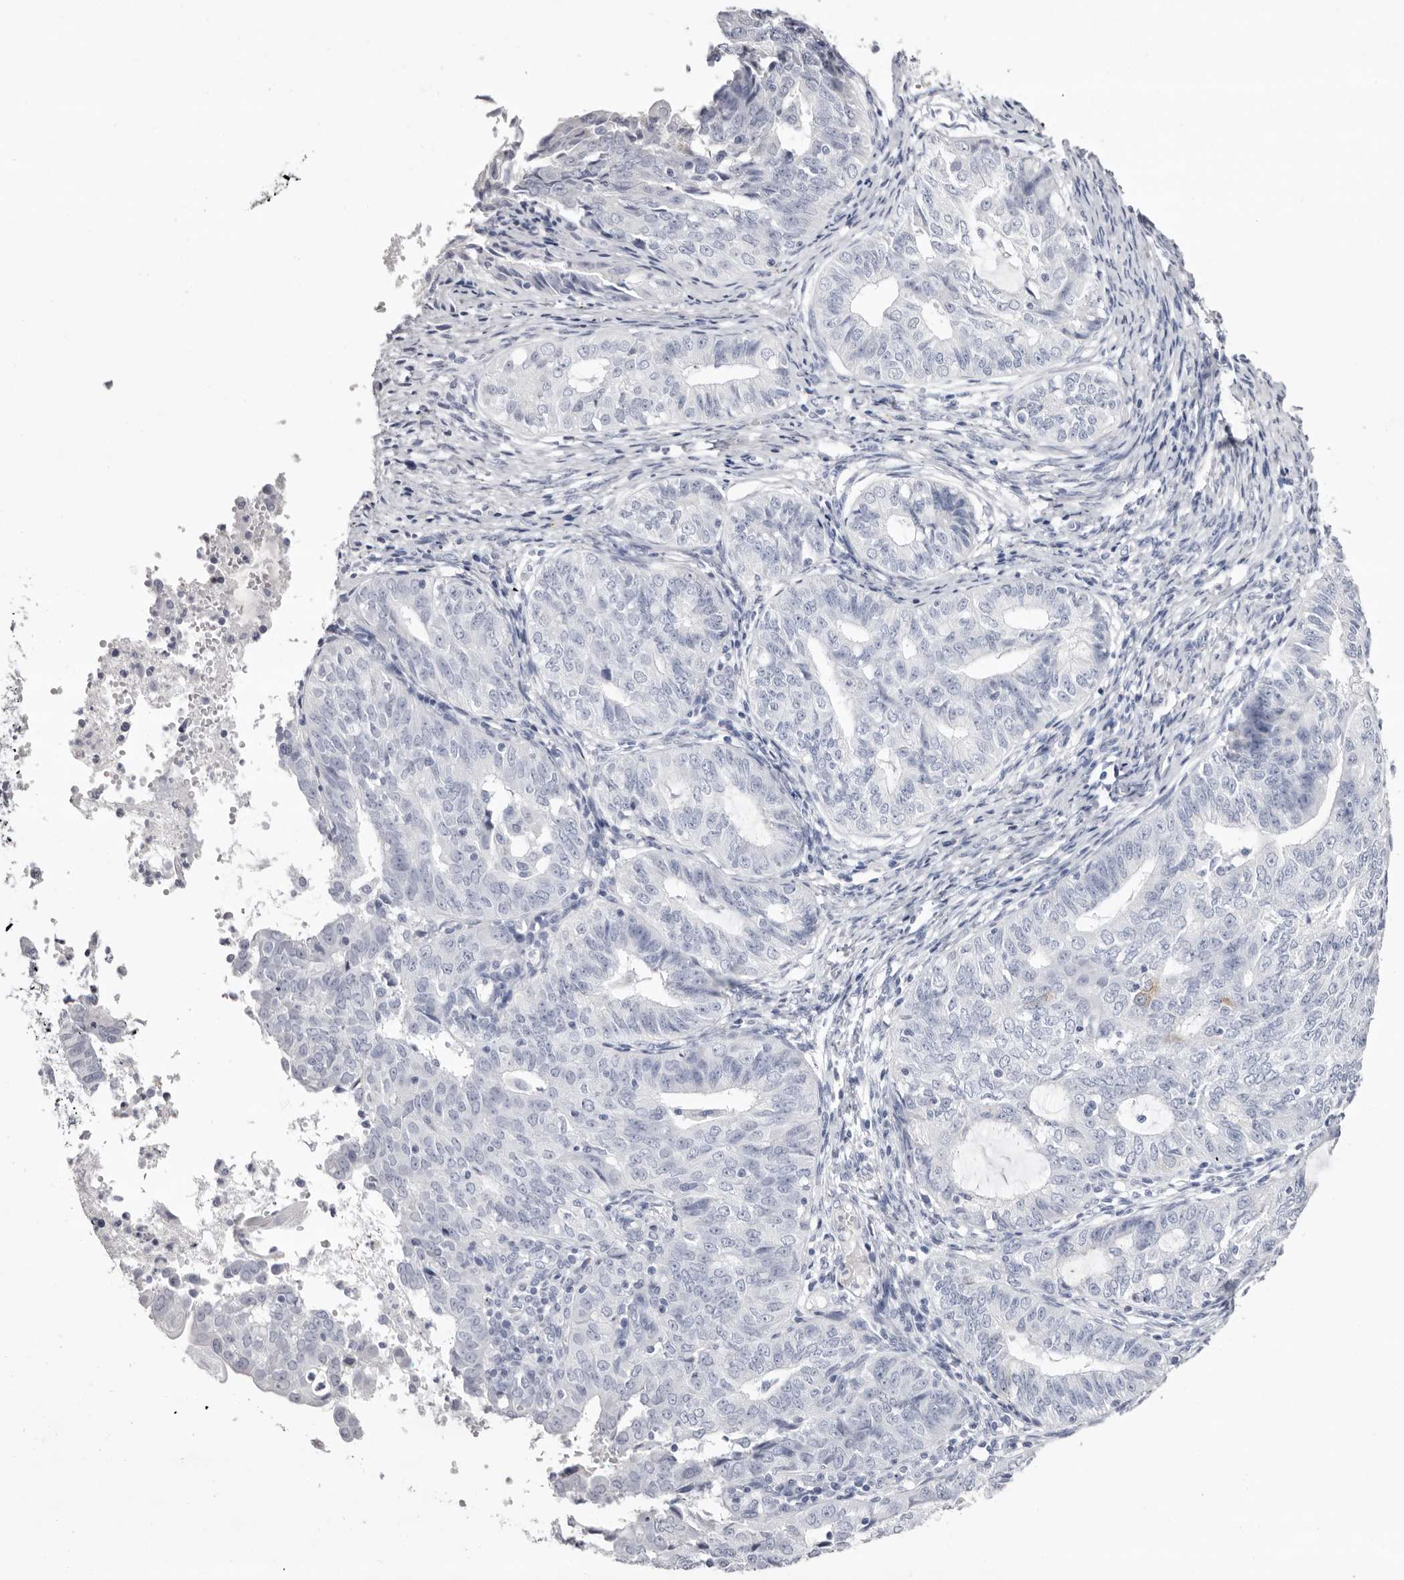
{"staining": {"intensity": "negative", "quantity": "none", "location": "none"}, "tissue": "endometrial cancer", "cell_type": "Tumor cells", "image_type": "cancer", "snomed": [{"axis": "morphology", "description": "Adenocarcinoma, NOS"}, {"axis": "topography", "description": "Endometrium"}], "caption": "Micrograph shows no protein positivity in tumor cells of adenocarcinoma (endometrial) tissue. (Stains: DAB immunohistochemistry with hematoxylin counter stain, Microscopy: brightfield microscopy at high magnification).", "gene": "LPO", "patient": {"sex": "female", "age": 32}}